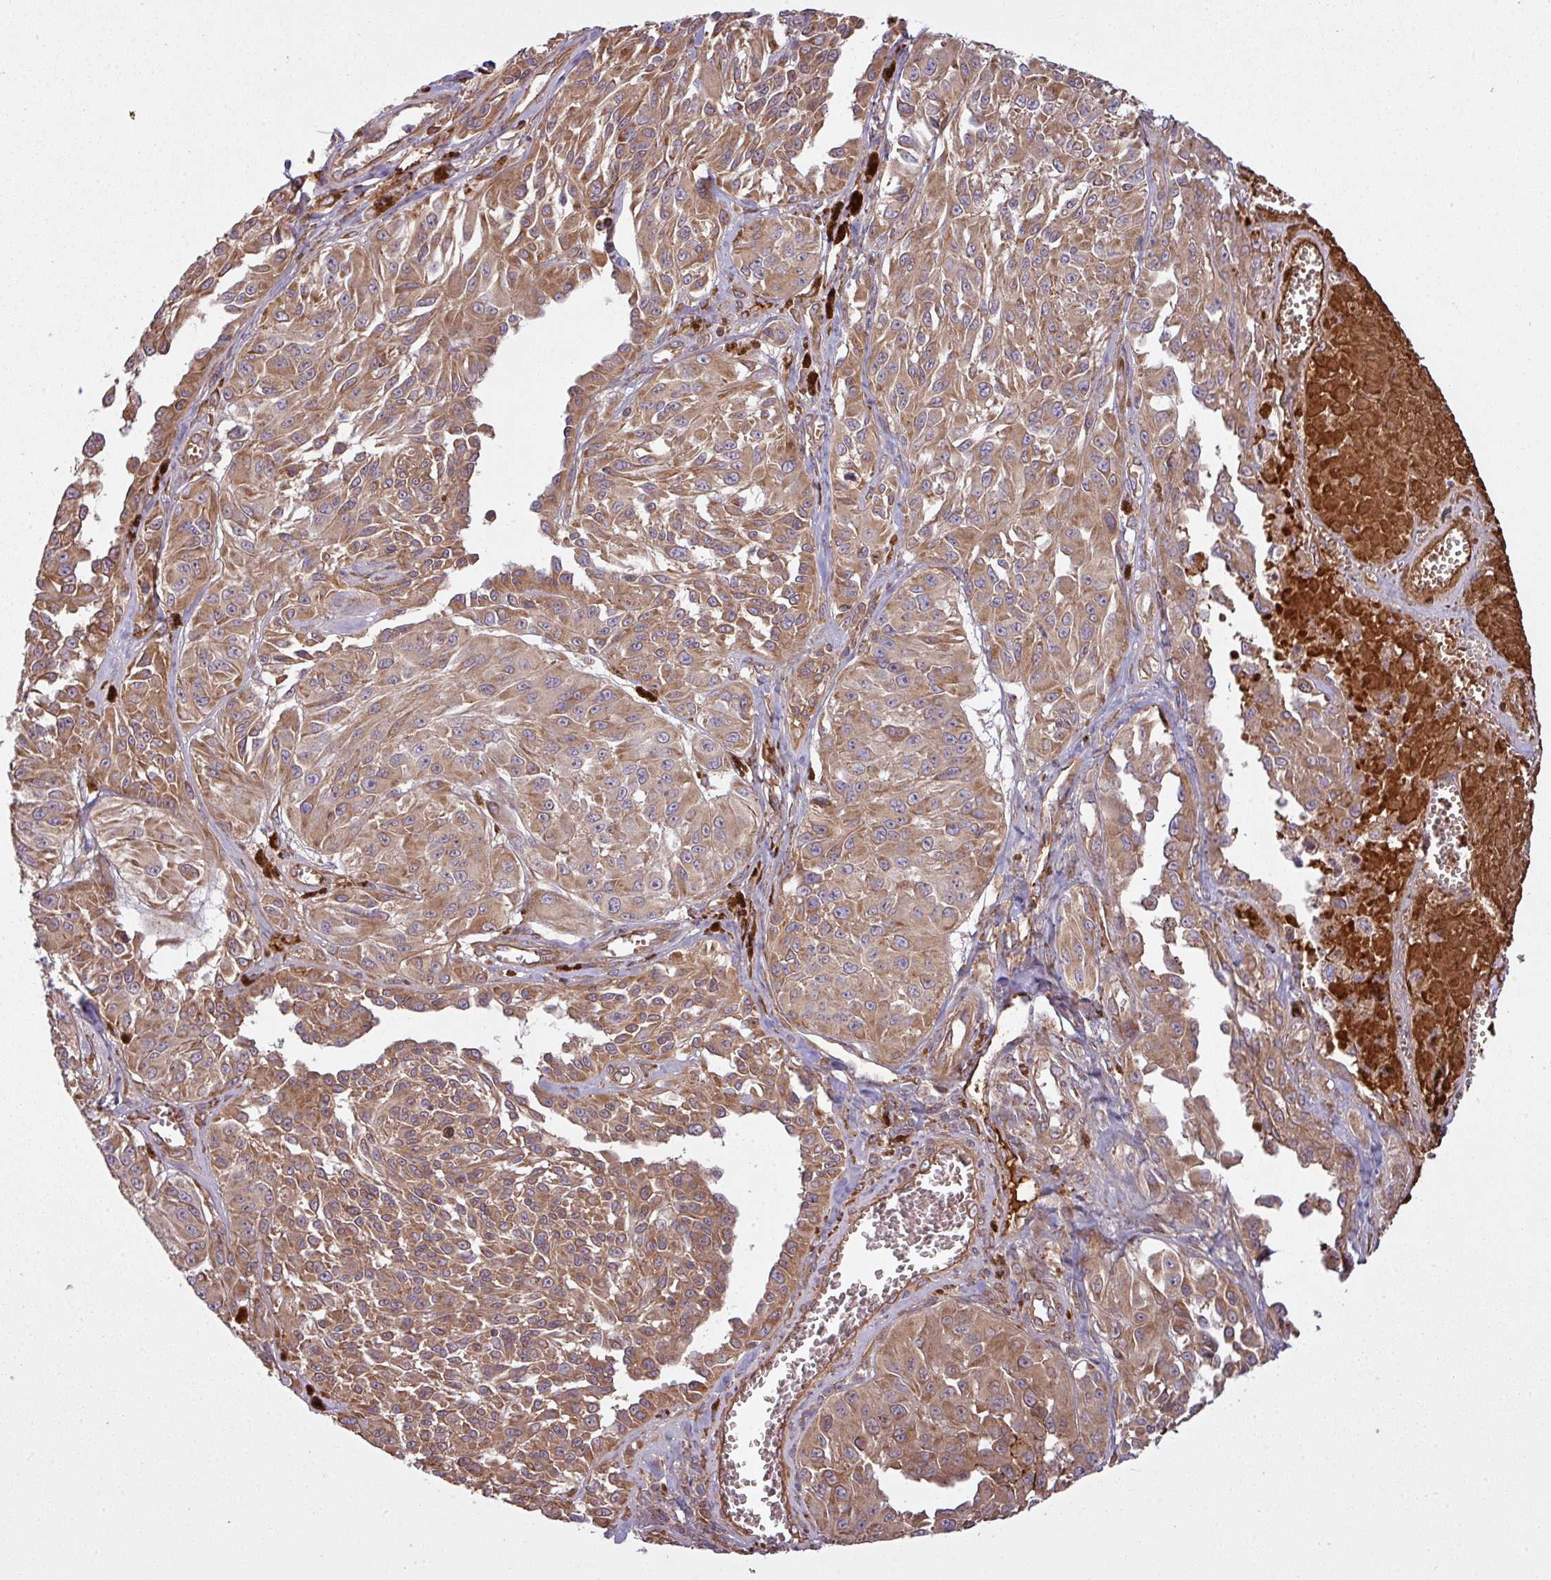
{"staining": {"intensity": "moderate", "quantity": ">75%", "location": "cytoplasmic/membranous"}, "tissue": "melanoma", "cell_type": "Tumor cells", "image_type": "cancer", "snomed": [{"axis": "morphology", "description": "Malignant melanoma, NOS"}, {"axis": "topography", "description": "Skin"}], "caption": "Protein staining of melanoma tissue reveals moderate cytoplasmic/membranous staining in about >75% of tumor cells. The staining was performed using DAB, with brown indicating positive protein expression. Nuclei are stained blue with hematoxylin.", "gene": "SNRNP25", "patient": {"sex": "male", "age": 94}}